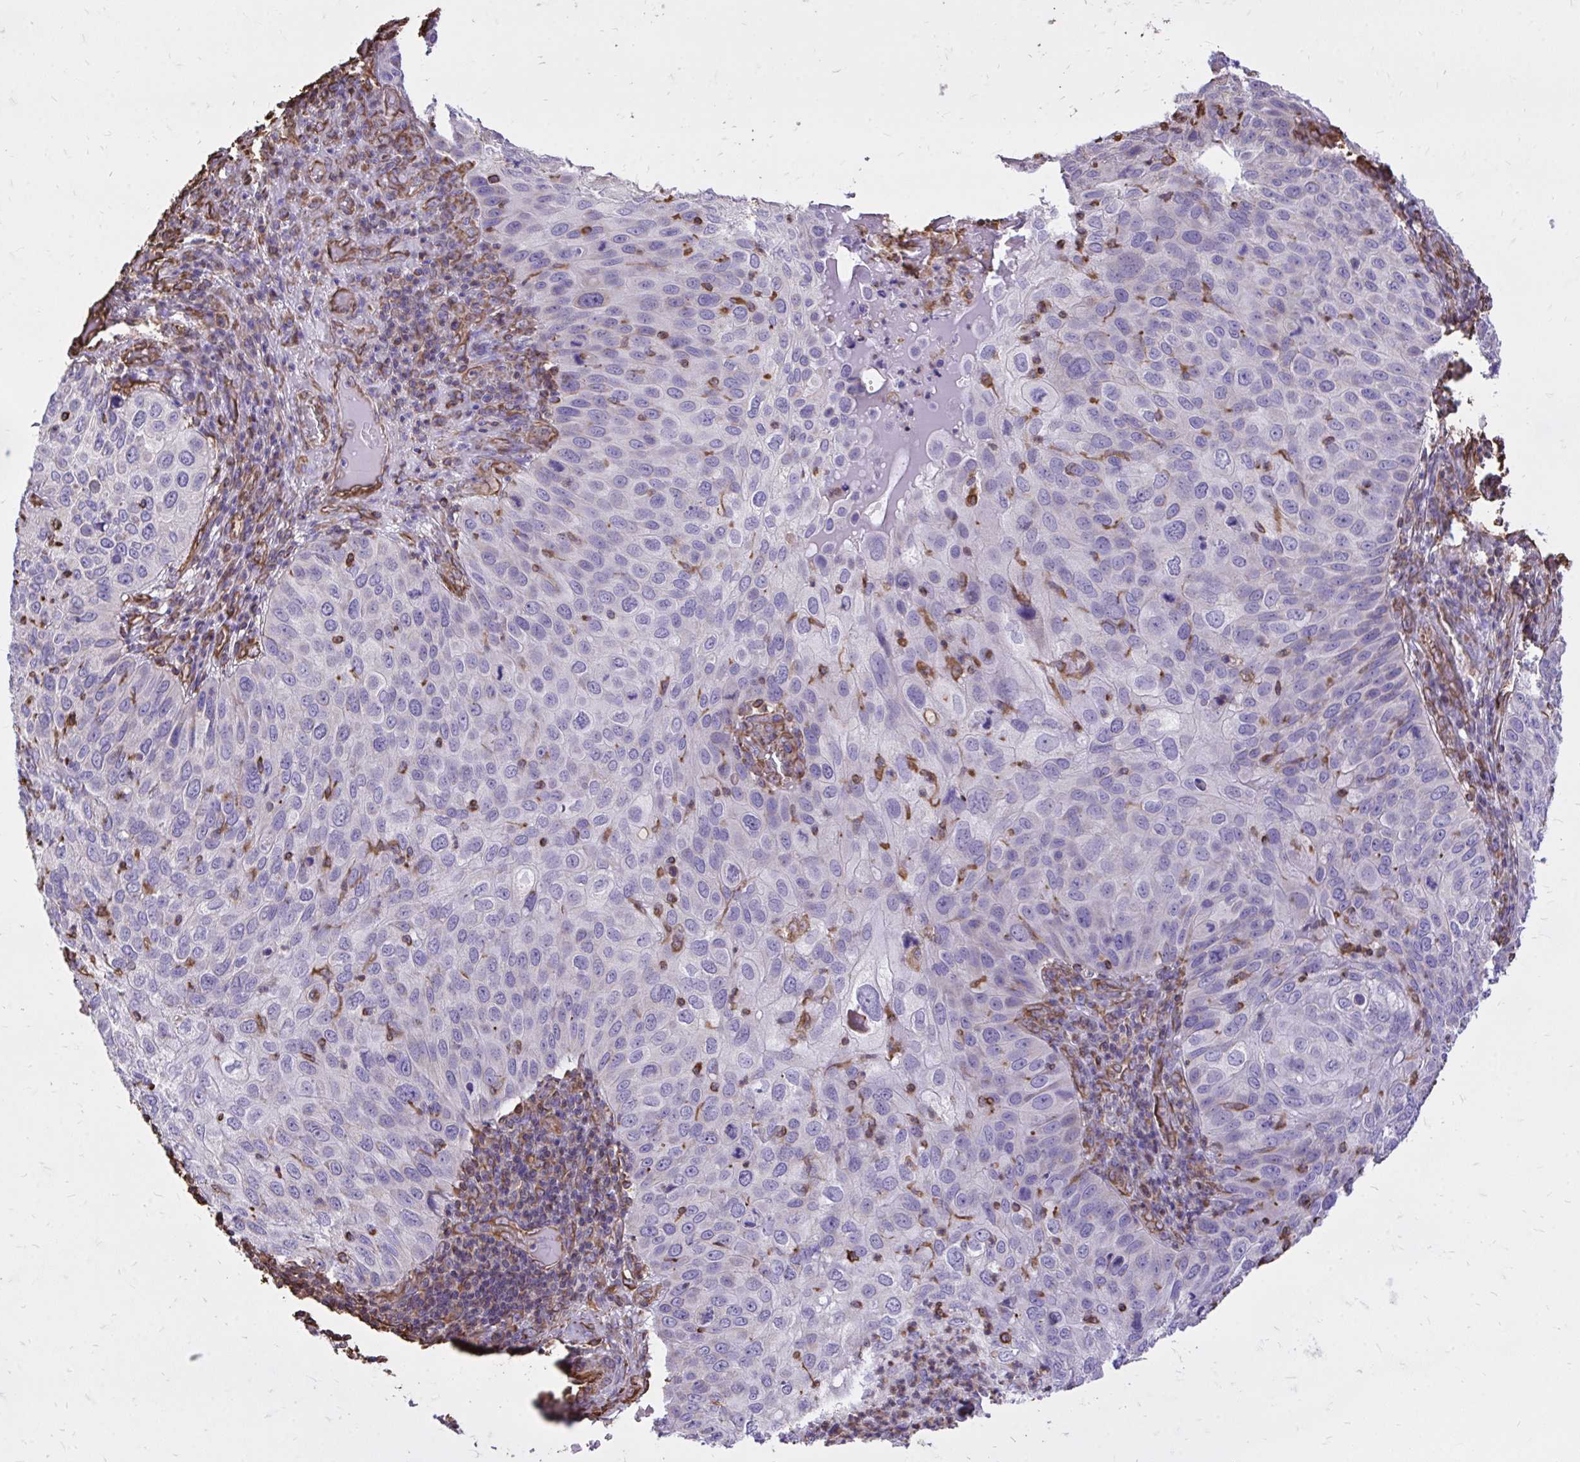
{"staining": {"intensity": "negative", "quantity": "none", "location": "none"}, "tissue": "skin cancer", "cell_type": "Tumor cells", "image_type": "cancer", "snomed": [{"axis": "morphology", "description": "Squamous cell carcinoma, NOS"}, {"axis": "topography", "description": "Skin"}], "caption": "Skin cancer (squamous cell carcinoma) stained for a protein using immunohistochemistry demonstrates no positivity tumor cells.", "gene": "RNF103", "patient": {"sex": "male", "age": 87}}